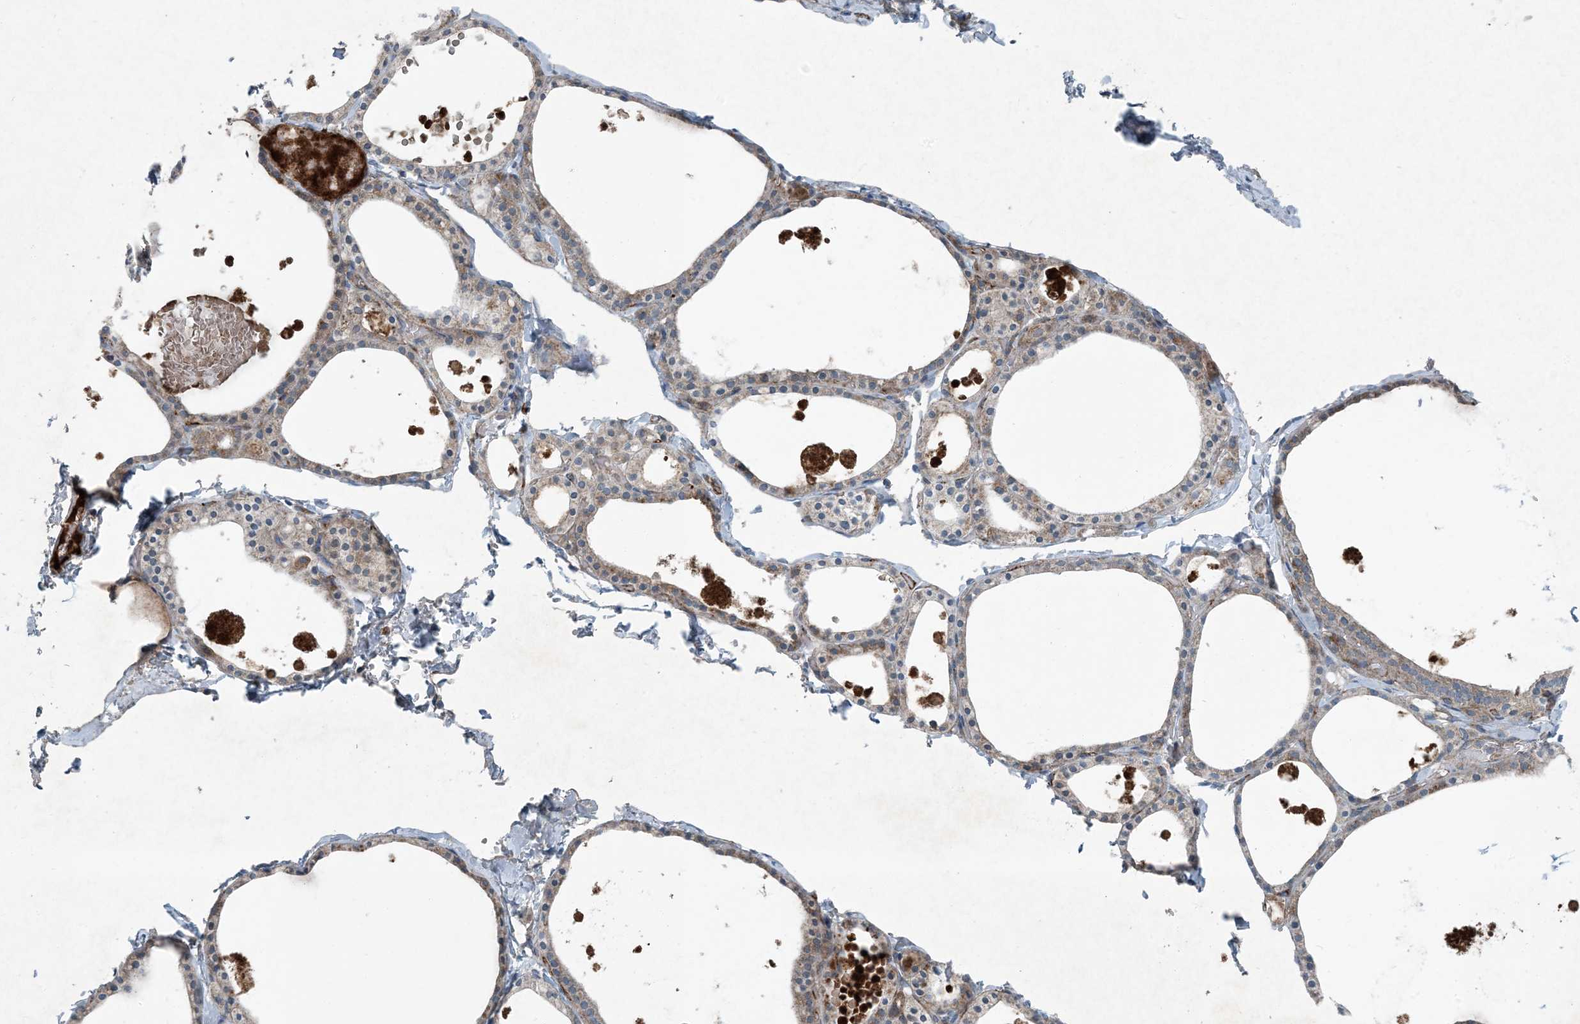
{"staining": {"intensity": "moderate", "quantity": "25%-75%", "location": "cytoplasmic/membranous"}, "tissue": "thyroid gland", "cell_type": "Glandular cells", "image_type": "normal", "snomed": [{"axis": "morphology", "description": "Normal tissue, NOS"}, {"axis": "topography", "description": "Thyroid gland"}], "caption": "The photomicrograph displays immunohistochemical staining of benign thyroid gland. There is moderate cytoplasmic/membranous positivity is present in about 25%-75% of glandular cells.", "gene": "APOM", "patient": {"sex": "male", "age": 56}}